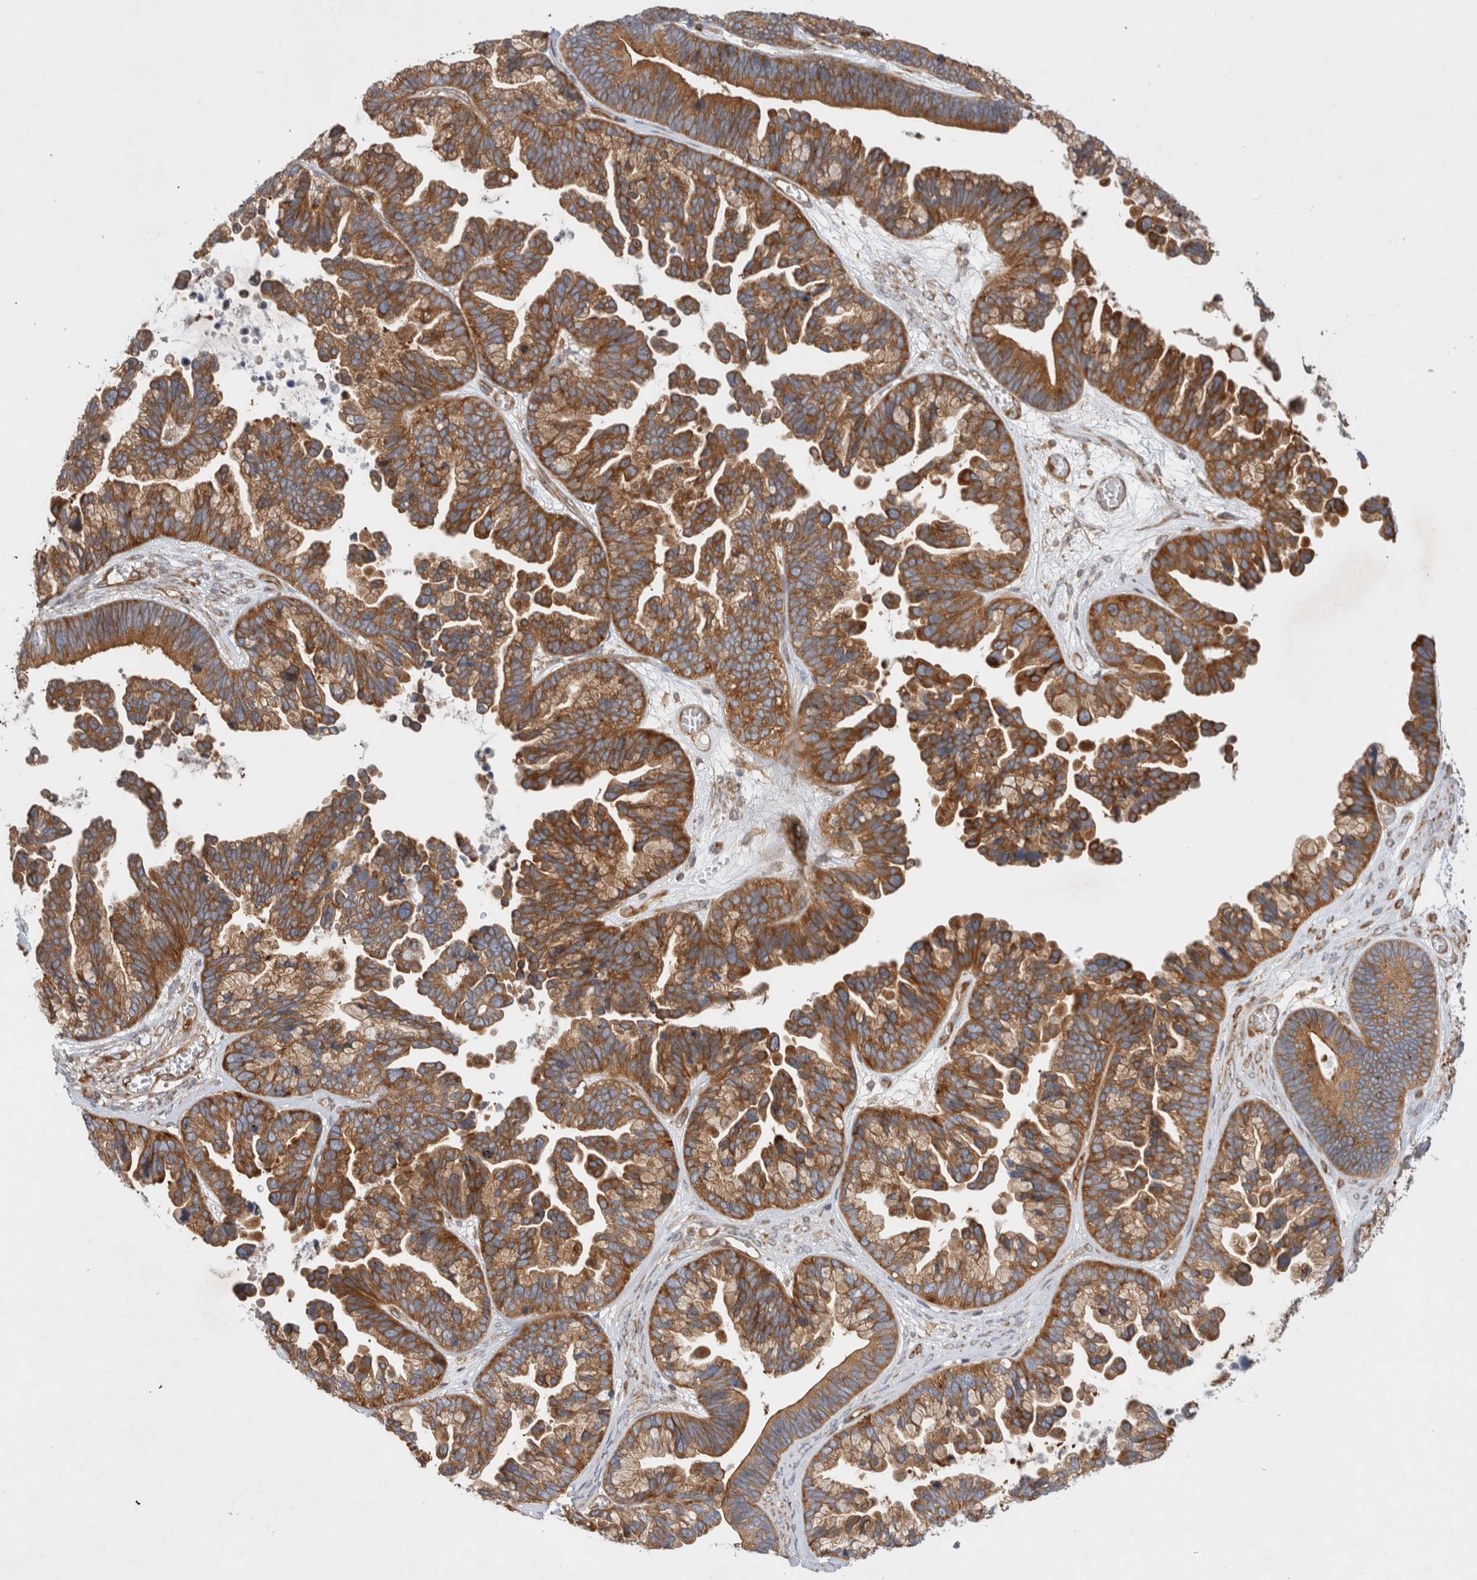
{"staining": {"intensity": "moderate", "quantity": ">75%", "location": "cytoplasmic/membranous"}, "tissue": "ovarian cancer", "cell_type": "Tumor cells", "image_type": "cancer", "snomed": [{"axis": "morphology", "description": "Cystadenocarcinoma, serous, NOS"}, {"axis": "topography", "description": "Ovary"}], "caption": "Serous cystadenocarcinoma (ovarian) stained for a protein reveals moderate cytoplasmic/membranous positivity in tumor cells.", "gene": "GPR150", "patient": {"sex": "female", "age": 56}}